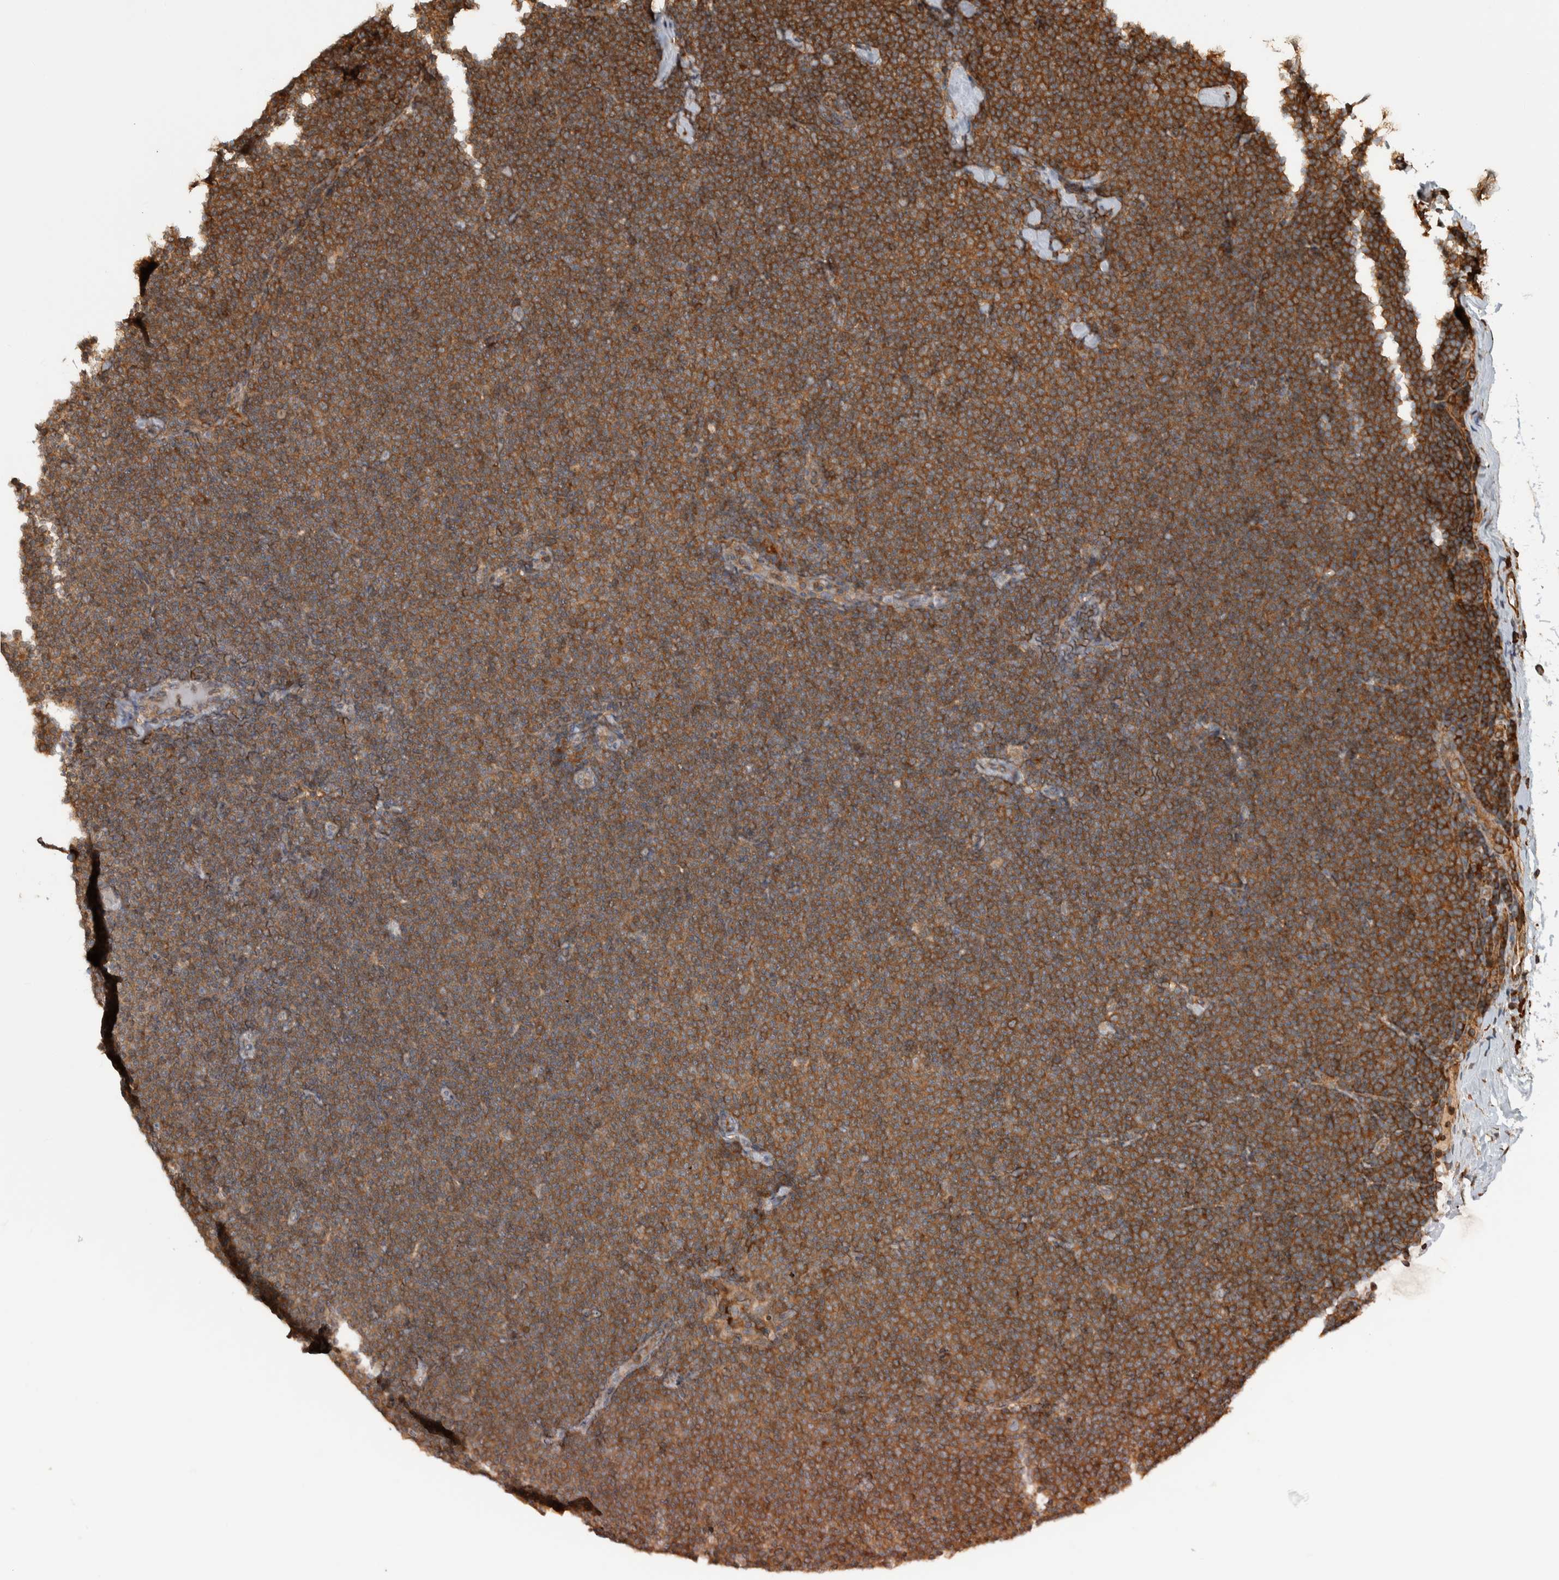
{"staining": {"intensity": "strong", "quantity": ">75%", "location": "cytoplasmic/membranous"}, "tissue": "lymphoma", "cell_type": "Tumor cells", "image_type": "cancer", "snomed": [{"axis": "morphology", "description": "Malignant lymphoma, non-Hodgkin's type, Low grade"}, {"axis": "topography", "description": "Lymph node"}], "caption": "The histopathology image exhibits immunohistochemical staining of lymphoma. There is strong cytoplasmic/membranous positivity is present in about >75% of tumor cells.", "gene": "CNTROB", "patient": {"sex": "female", "age": 53}}